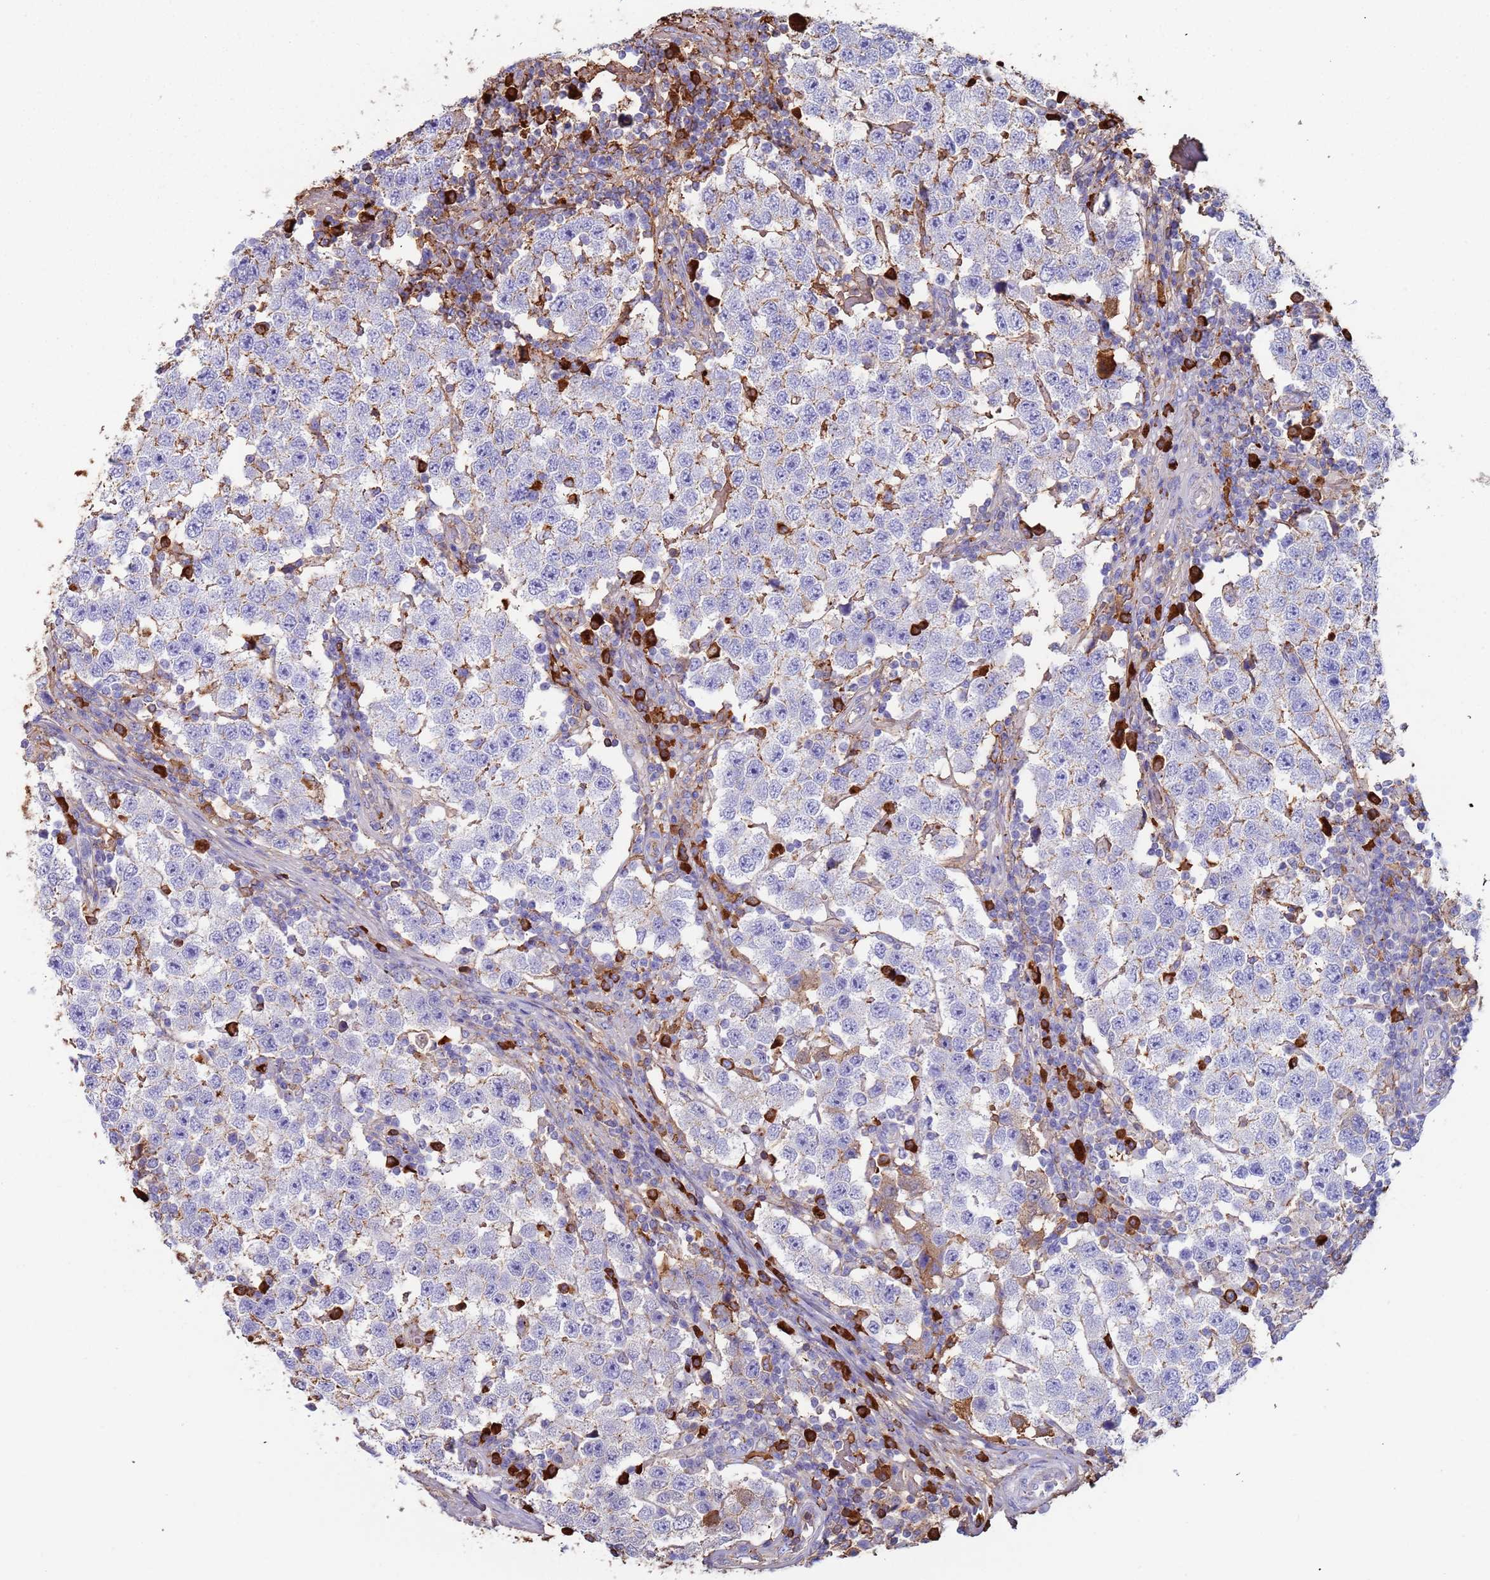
{"staining": {"intensity": "negative", "quantity": "none", "location": "none"}, "tissue": "testis cancer", "cell_type": "Tumor cells", "image_type": "cancer", "snomed": [{"axis": "morphology", "description": "Seminoma, NOS"}, {"axis": "topography", "description": "Testis"}], "caption": "This is an IHC micrograph of seminoma (testis). There is no expression in tumor cells.", "gene": "CYSLTR2", "patient": {"sex": "male", "age": 34}}